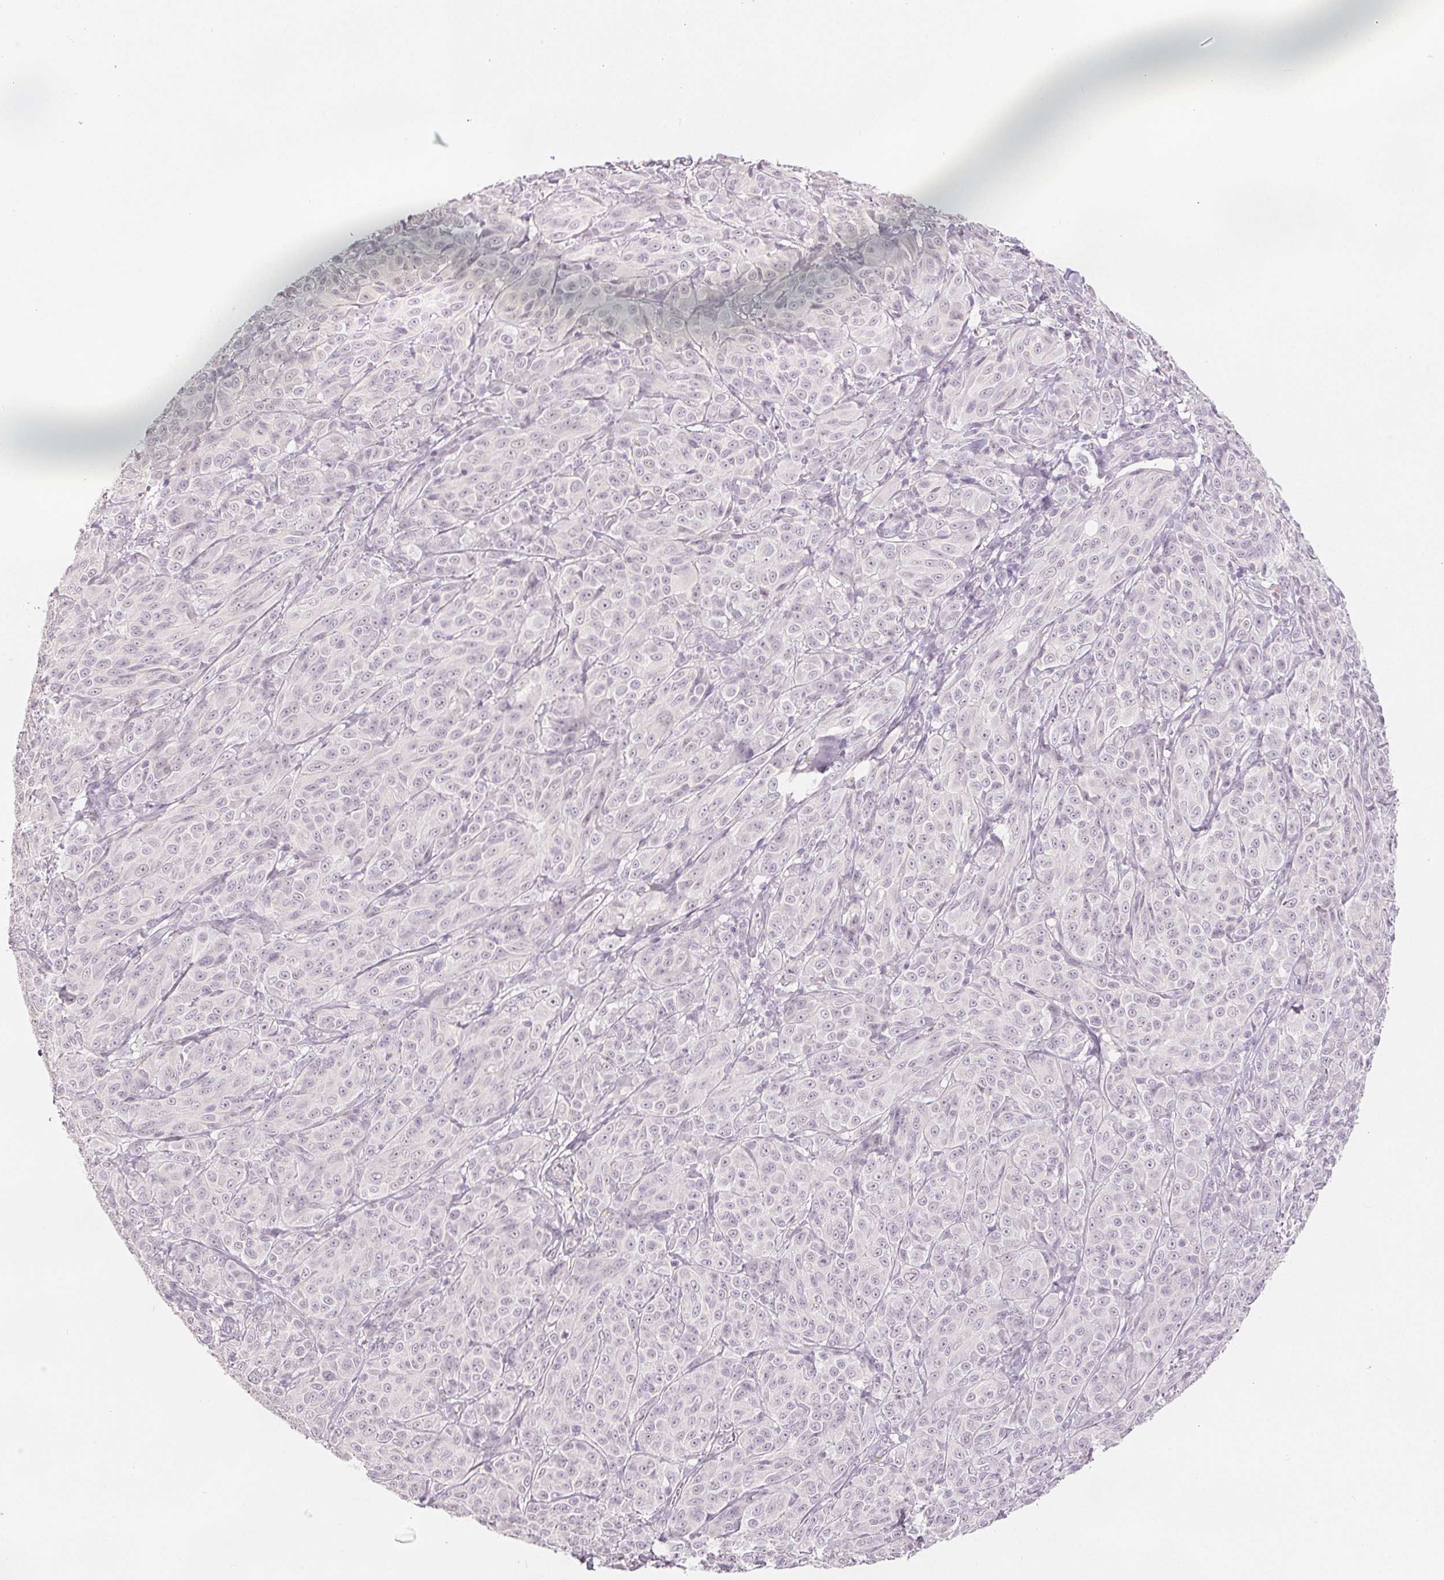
{"staining": {"intensity": "negative", "quantity": "none", "location": "none"}, "tissue": "melanoma", "cell_type": "Tumor cells", "image_type": "cancer", "snomed": [{"axis": "morphology", "description": "Malignant melanoma, NOS"}, {"axis": "topography", "description": "Skin"}], "caption": "The IHC image has no significant positivity in tumor cells of melanoma tissue. Nuclei are stained in blue.", "gene": "SLC27A5", "patient": {"sex": "male", "age": 89}}